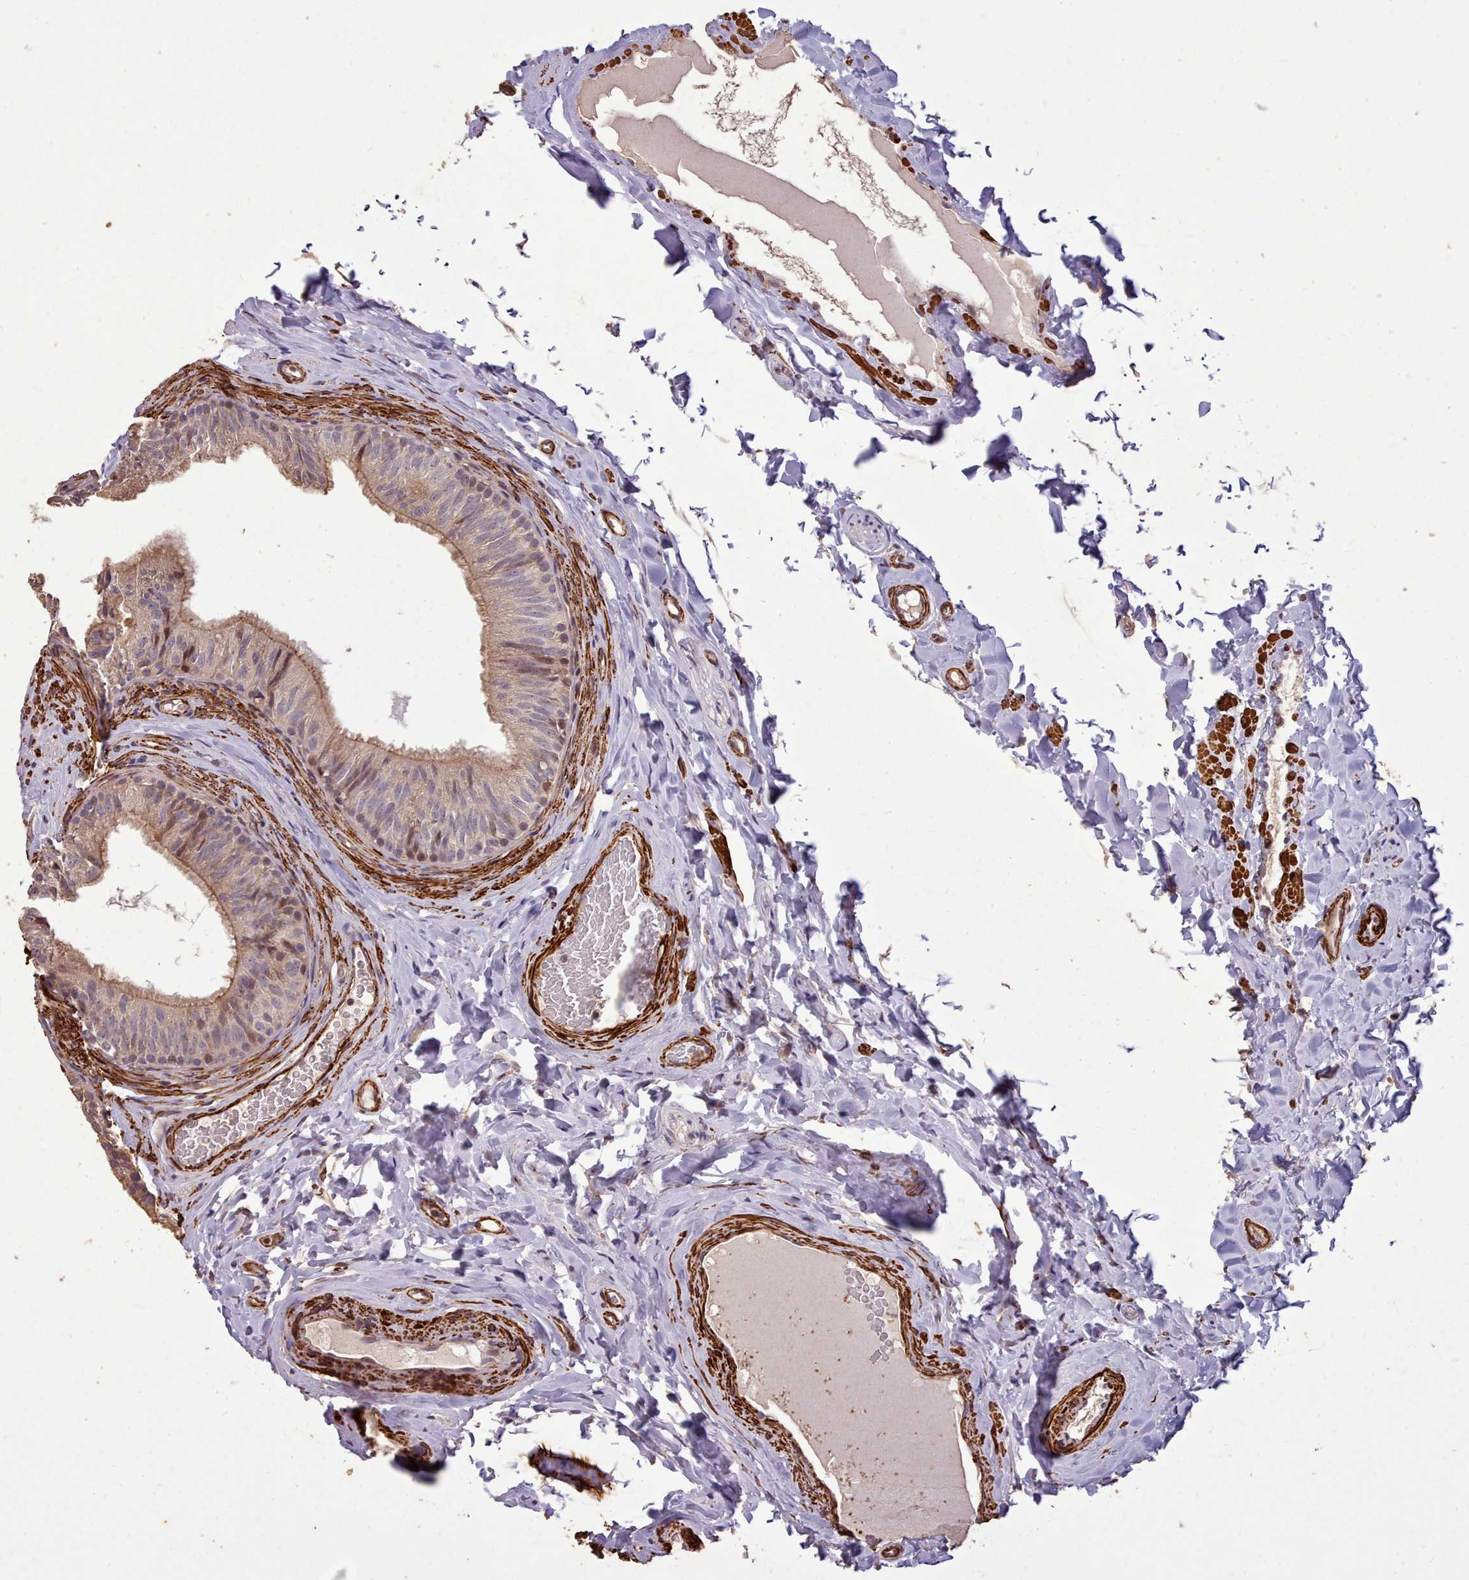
{"staining": {"intensity": "moderate", "quantity": "25%-75%", "location": "cytoplasmic/membranous,nuclear"}, "tissue": "epididymis", "cell_type": "Glandular cells", "image_type": "normal", "snomed": [{"axis": "morphology", "description": "Normal tissue, NOS"}, {"axis": "topography", "description": "Epididymis"}], "caption": "High-power microscopy captured an immunohistochemistry (IHC) photomicrograph of benign epididymis, revealing moderate cytoplasmic/membranous,nuclear staining in approximately 25%-75% of glandular cells. (Stains: DAB (3,3'-diaminobenzidine) in brown, nuclei in blue, Microscopy: brightfield microscopy at high magnification).", "gene": "NLRC4", "patient": {"sex": "male", "age": 34}}